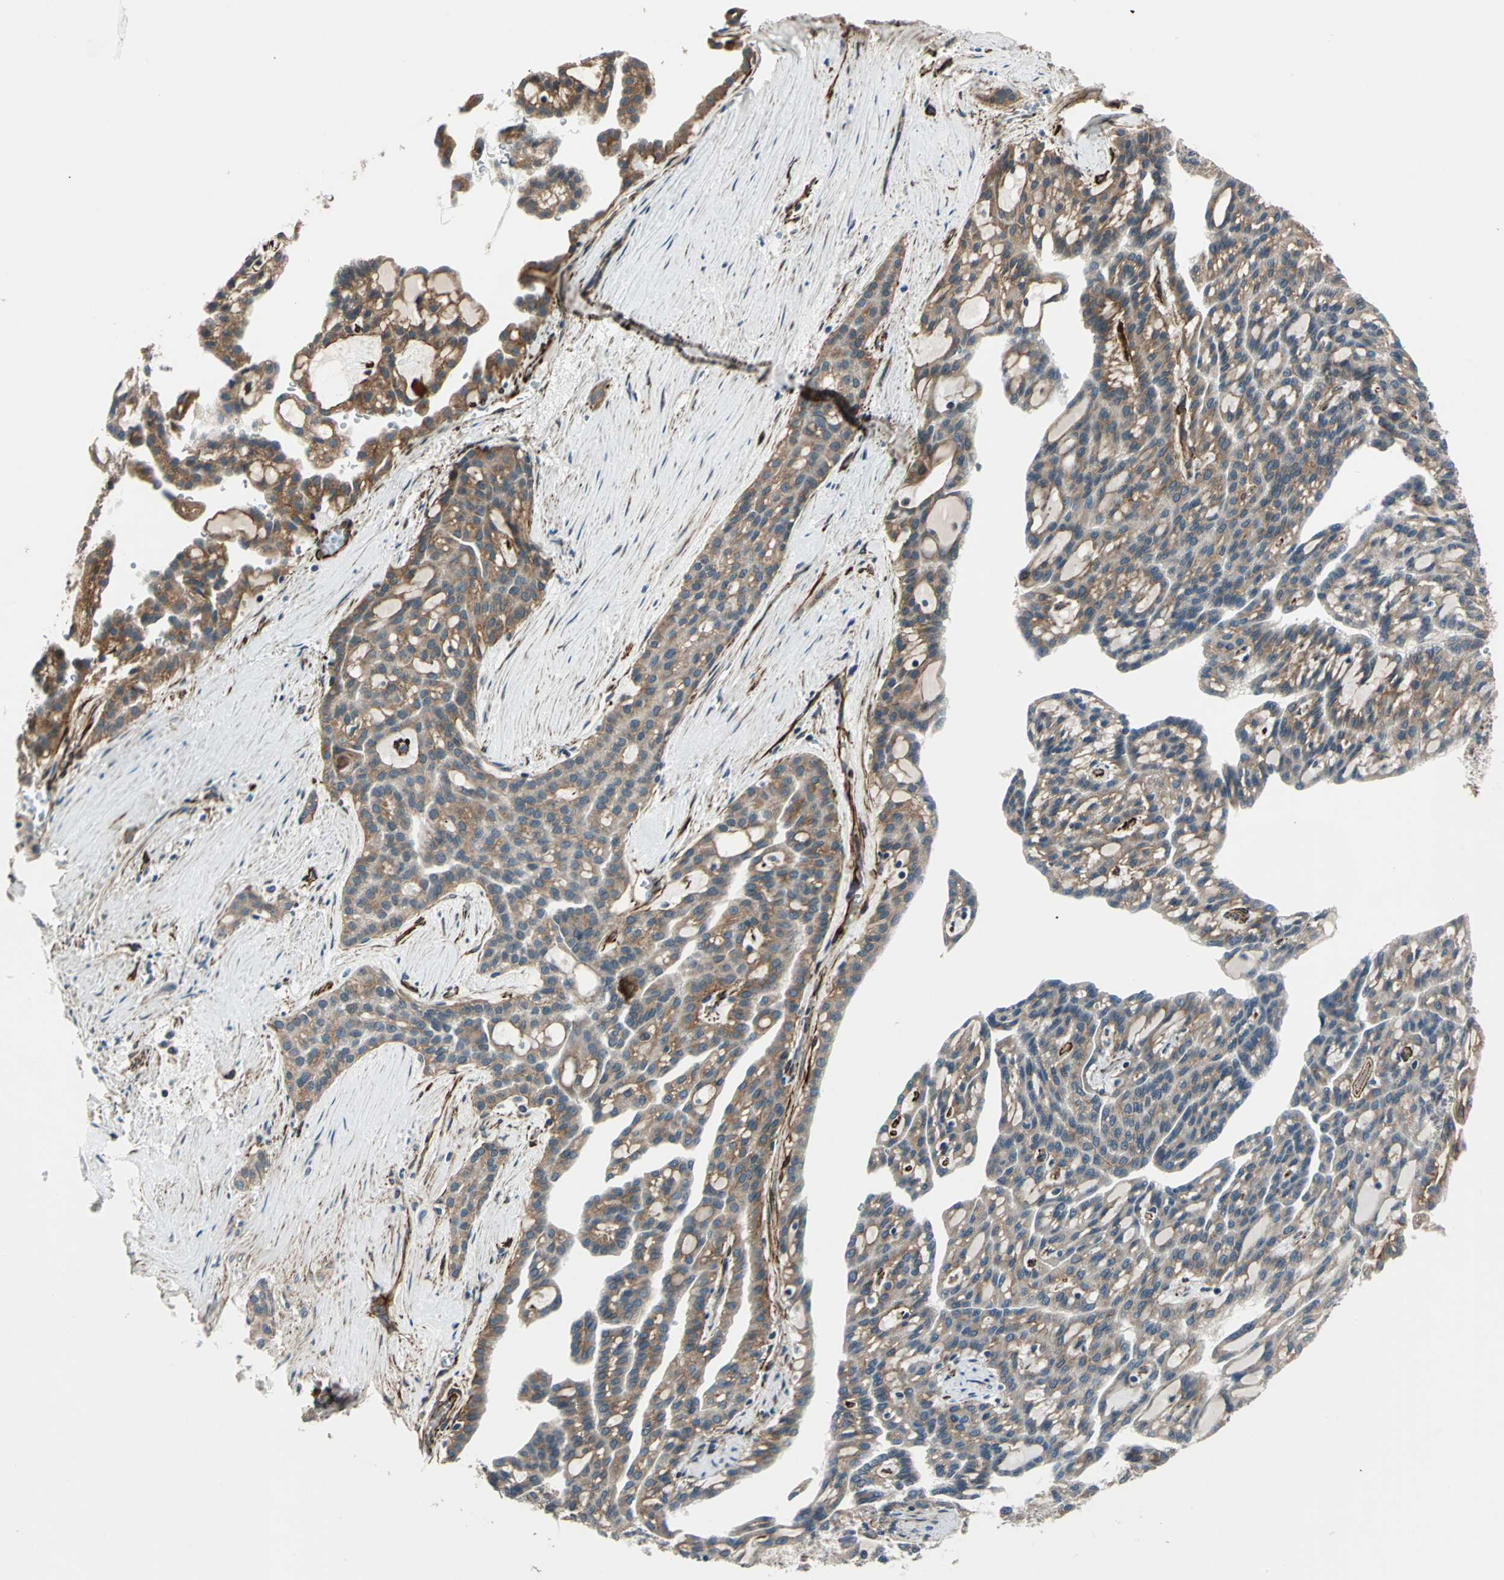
{"staining": {"intensity": "moderate", "quantity": ">75%", "location": "cytoplasmic/membranous"}, "tissue": "renal cancer", "cell_type": "Tumor cells", "image_type": "cancer", "snomed": [{"axis": "morphology", "description": "Adenocarcinoma, NOS"}, {"axis": "topography", "description": "Kidney"}], "caption": "Renal adenocarcinoma tissue reveals moderate cytoplasmic/membranous staining in approximately >75% of tumor cells, visualized by immunohistochemistry.", "gene": "EXD2", "patient": {"sex": "male", "age": 63}}